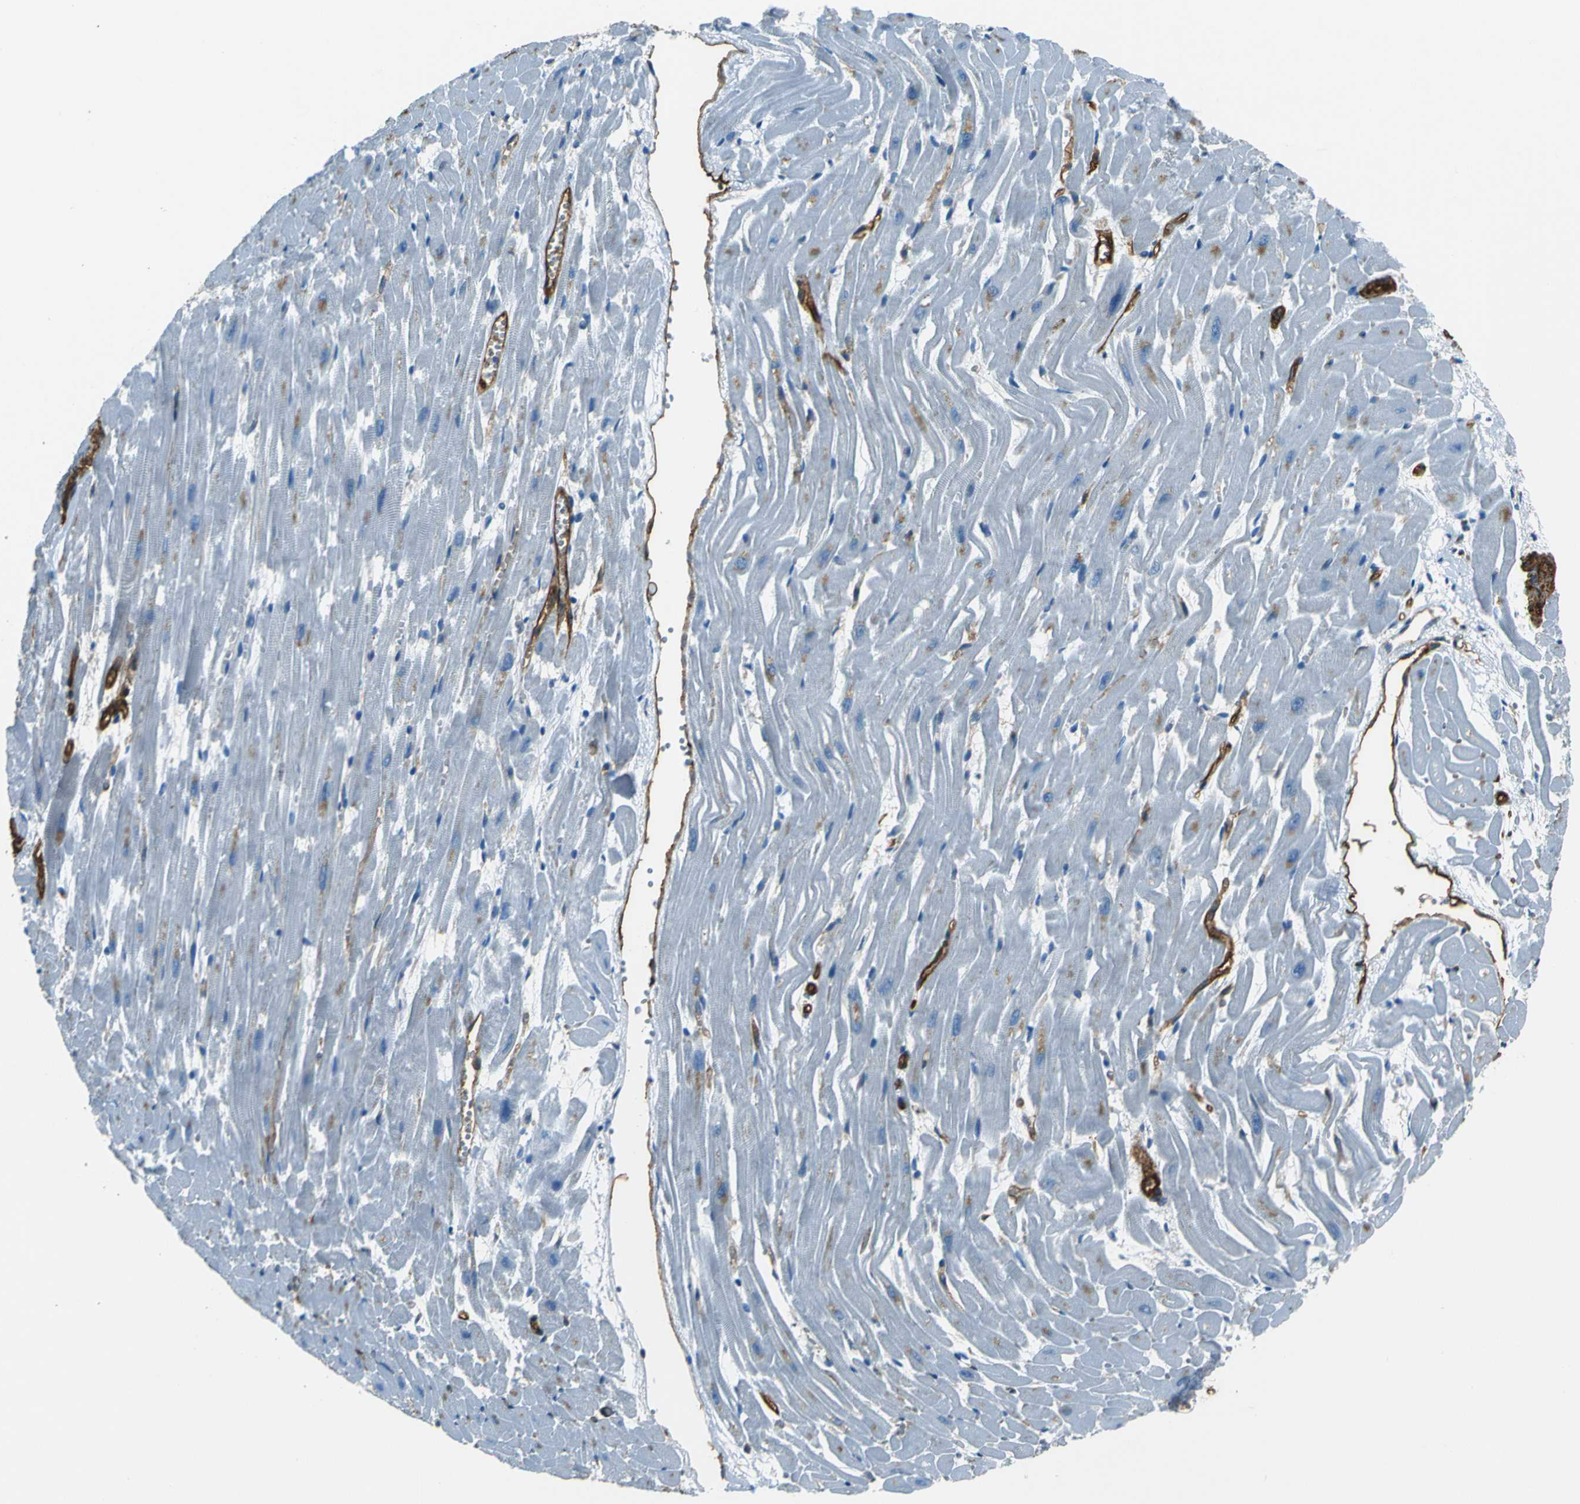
{"staining": {"intensity": "weak", "quantity": "25%-75%", "location": "cytoplasmic/membranous"}, "tissue": "heart muscle", "cell_type": "Cardiomyocytes", "image_type": "normal", "snomed": [{"axis": "morphology", "description": "Normal tissue, NOS"}, {"axis": "topography", "description": "Heart"}], "caption": "Heart muscle stained with a brown dye reveals weak cytoplasmic/membranous positive staining in approximately 25%-75% of cardiomyocytes.", "gene": "ENTPD1", "patient": {"sex": "female", "age": 19}}